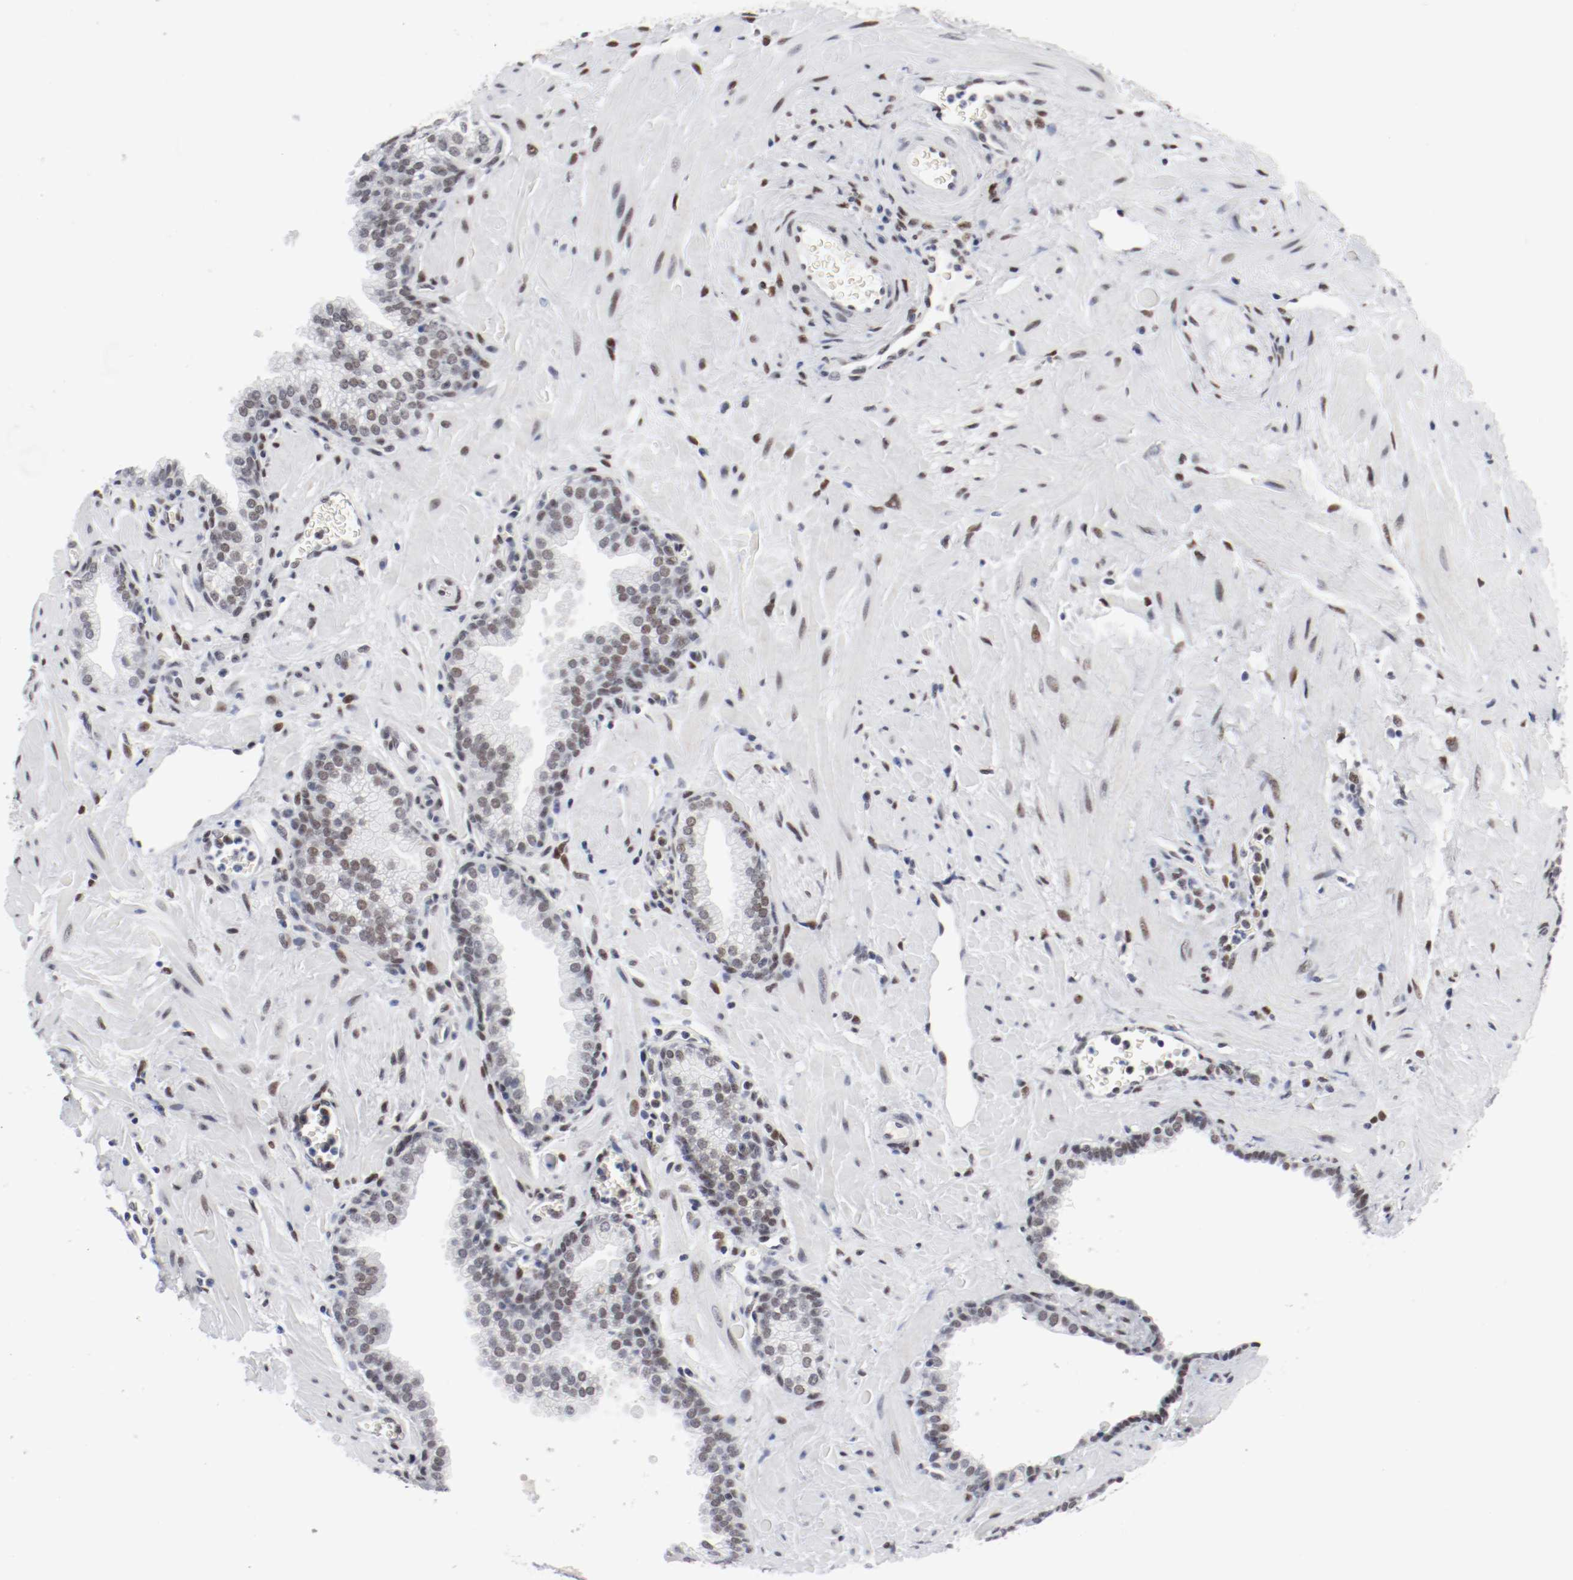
{"staining": {"intensity": "moderate", "quantity": ">75%", "location": "nuclear"}, "tissue": "prostate", "cell_type": "Glandular cells", "image_type": "normal", "snomed": [{"axis": "morphology", "description": "Normal tissue, NOS"}, {"axis": "topography", "description": "Prostate"}], "caption": "Immunohistochemical staining of unremarkable prostate shows moderate nuclear protein expression in about >75% of glandular cells.", "gene": "ARNT", "patient": {"sex": "male", "age": 60}}